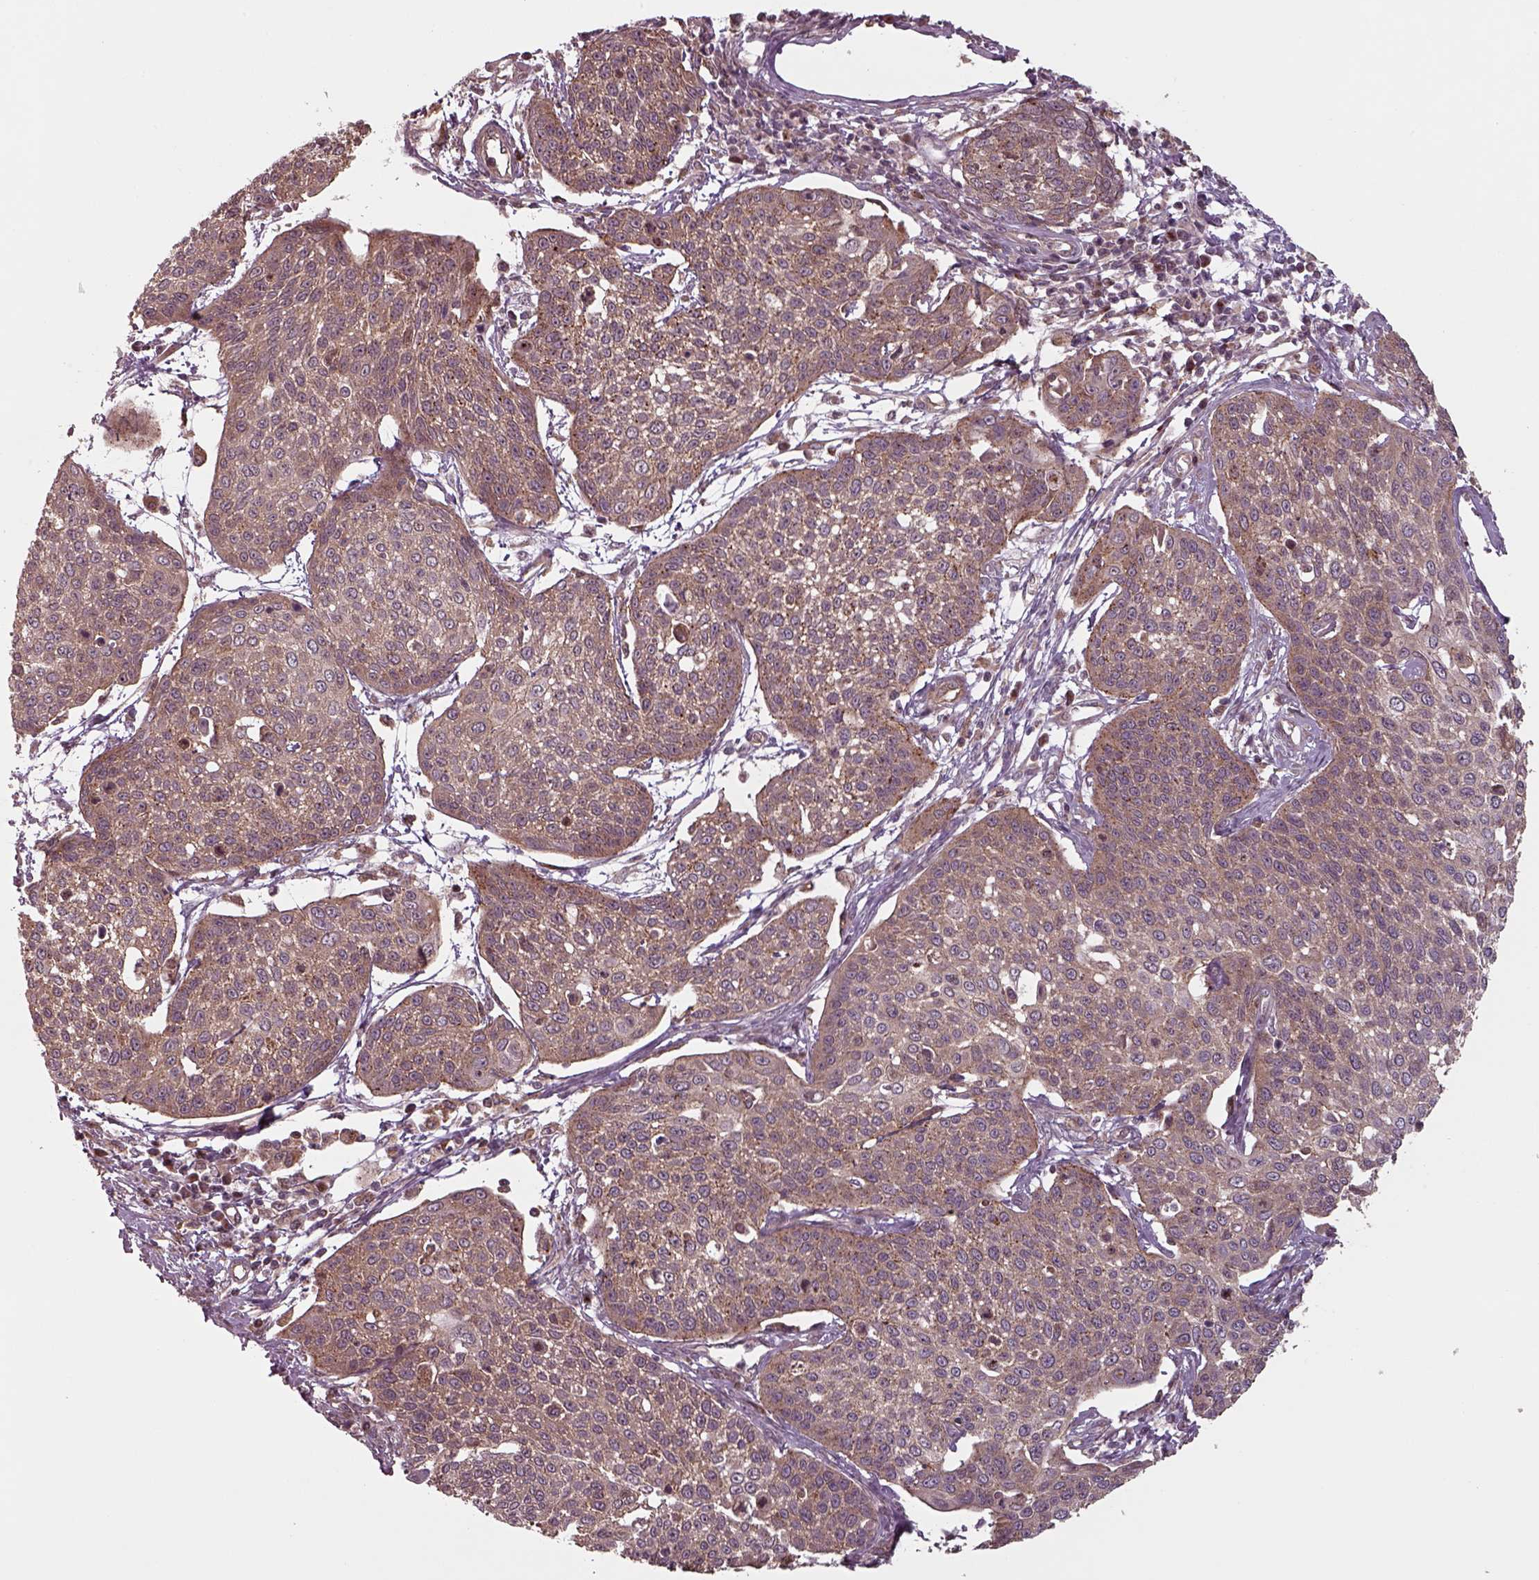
{"staining": {"intensity": "moderate", "quantity": ">75%", "location": "cytoplasmic/membranous"}, "tissue": "cervical cancer", "cell_type": "Tumor cells", "image_type": "cancer", "snomed": [{"axis": "morphology", "description": "Squamous cell carcinoma, NOS"}, {"axis": "topography", "description": "Cervix"}], "caption": "Cervical cancer (squamous cell carcinoma) stained with a brown dye demonstrates moderate cytoplasmic/membranous positive positivity in approximately >75% of tumor cells.", "gene": "CHMP3", "patient": {"sex": "female", "age": 34}}